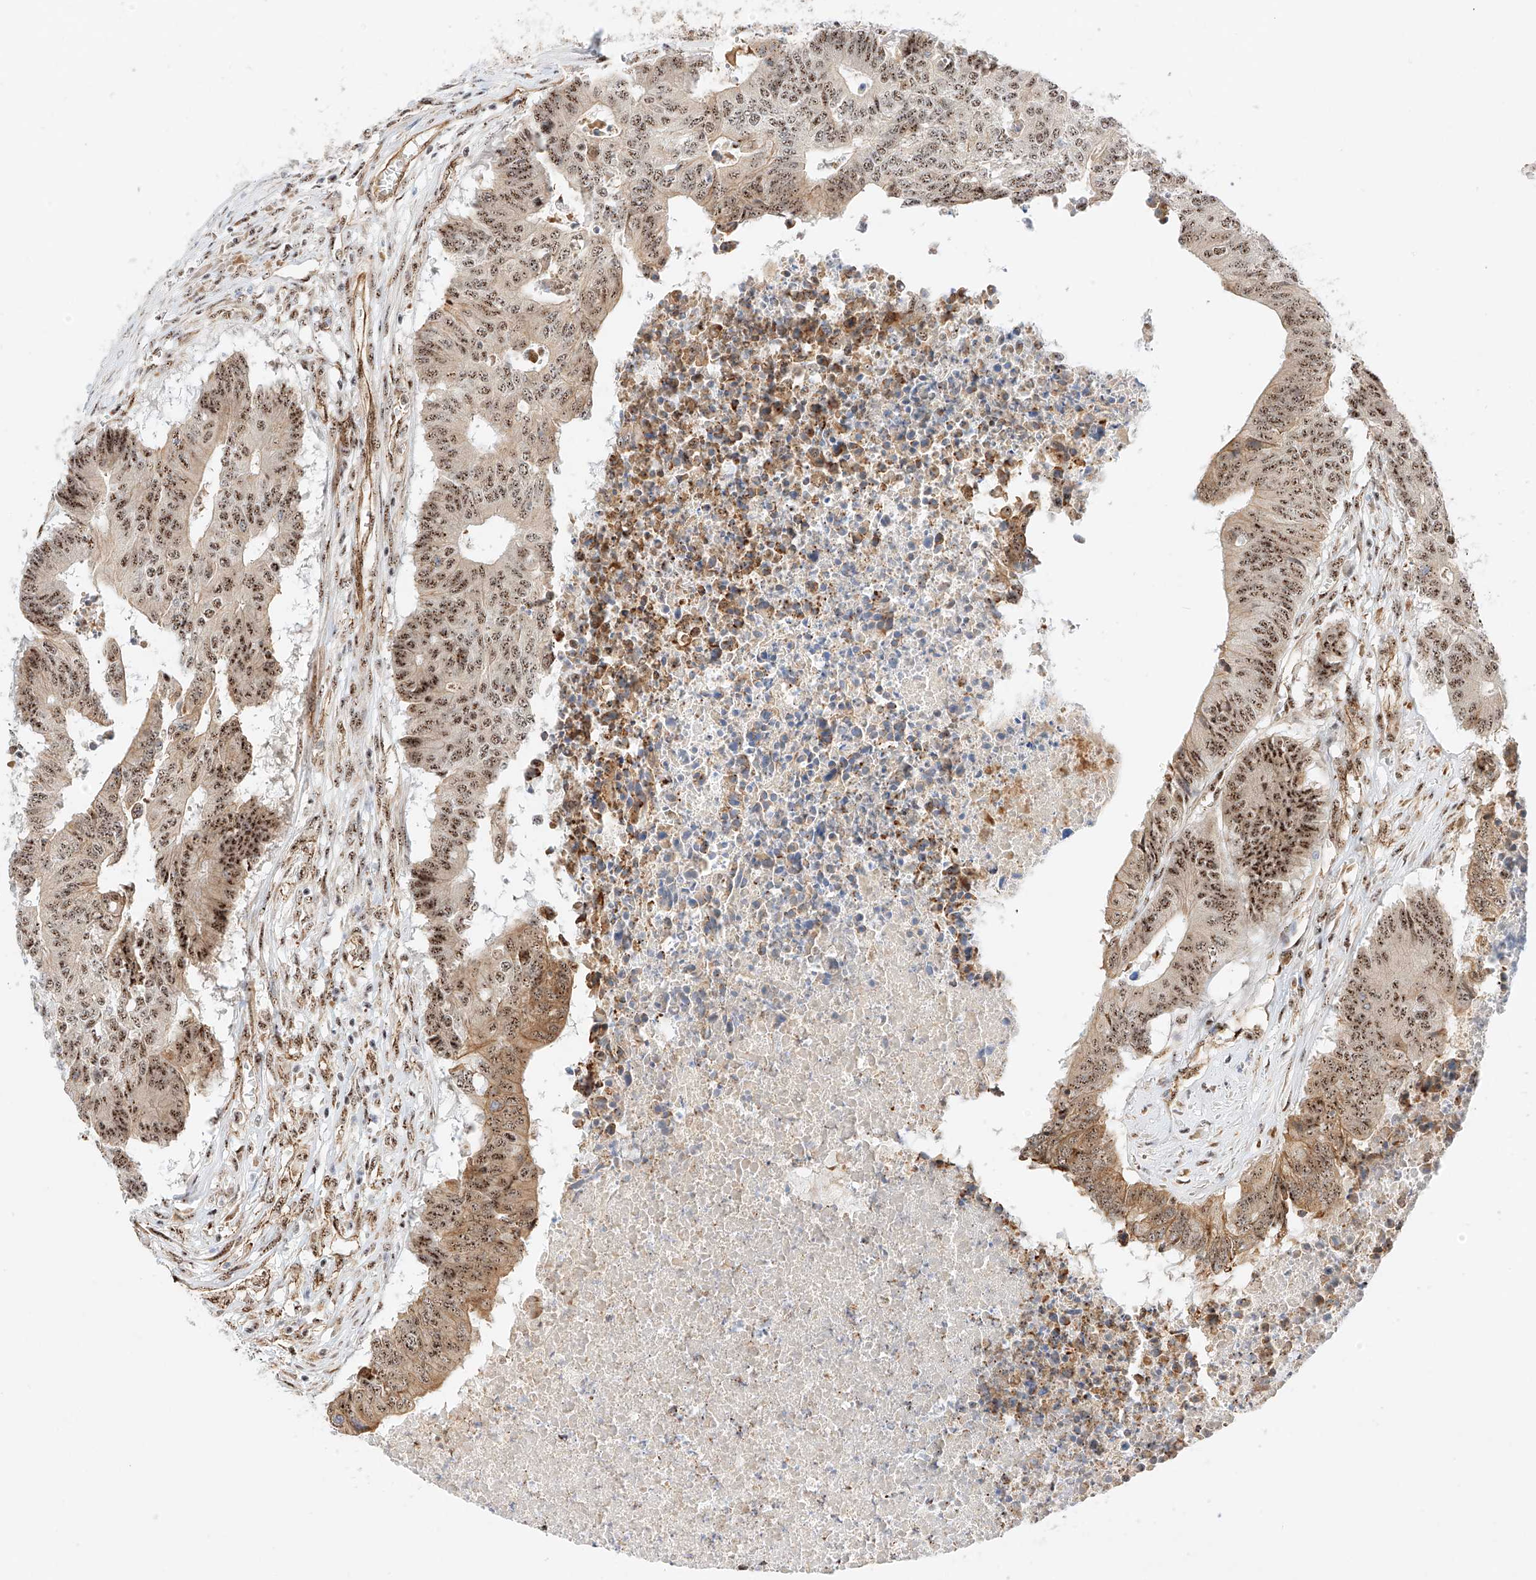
{"staining": {"intensity": "strong", "quantity": ">75%", "location": "nuclear"}, "tissue": "colorectal cancer", "cell_type": "Tumor cells", "image_type": "cancer", "snomed": [{"axis": "morphology", "description": "Adenocarcinoma, NOS"}, {"axis": "topography", "description": "Colon"}], "caption": "An image of colorectal cancer stained for a protein displays strong nuclear brown staining in tumor cells.", "gene": "ATXN7L2", "patient": {"sex": "male", "age": 87}}